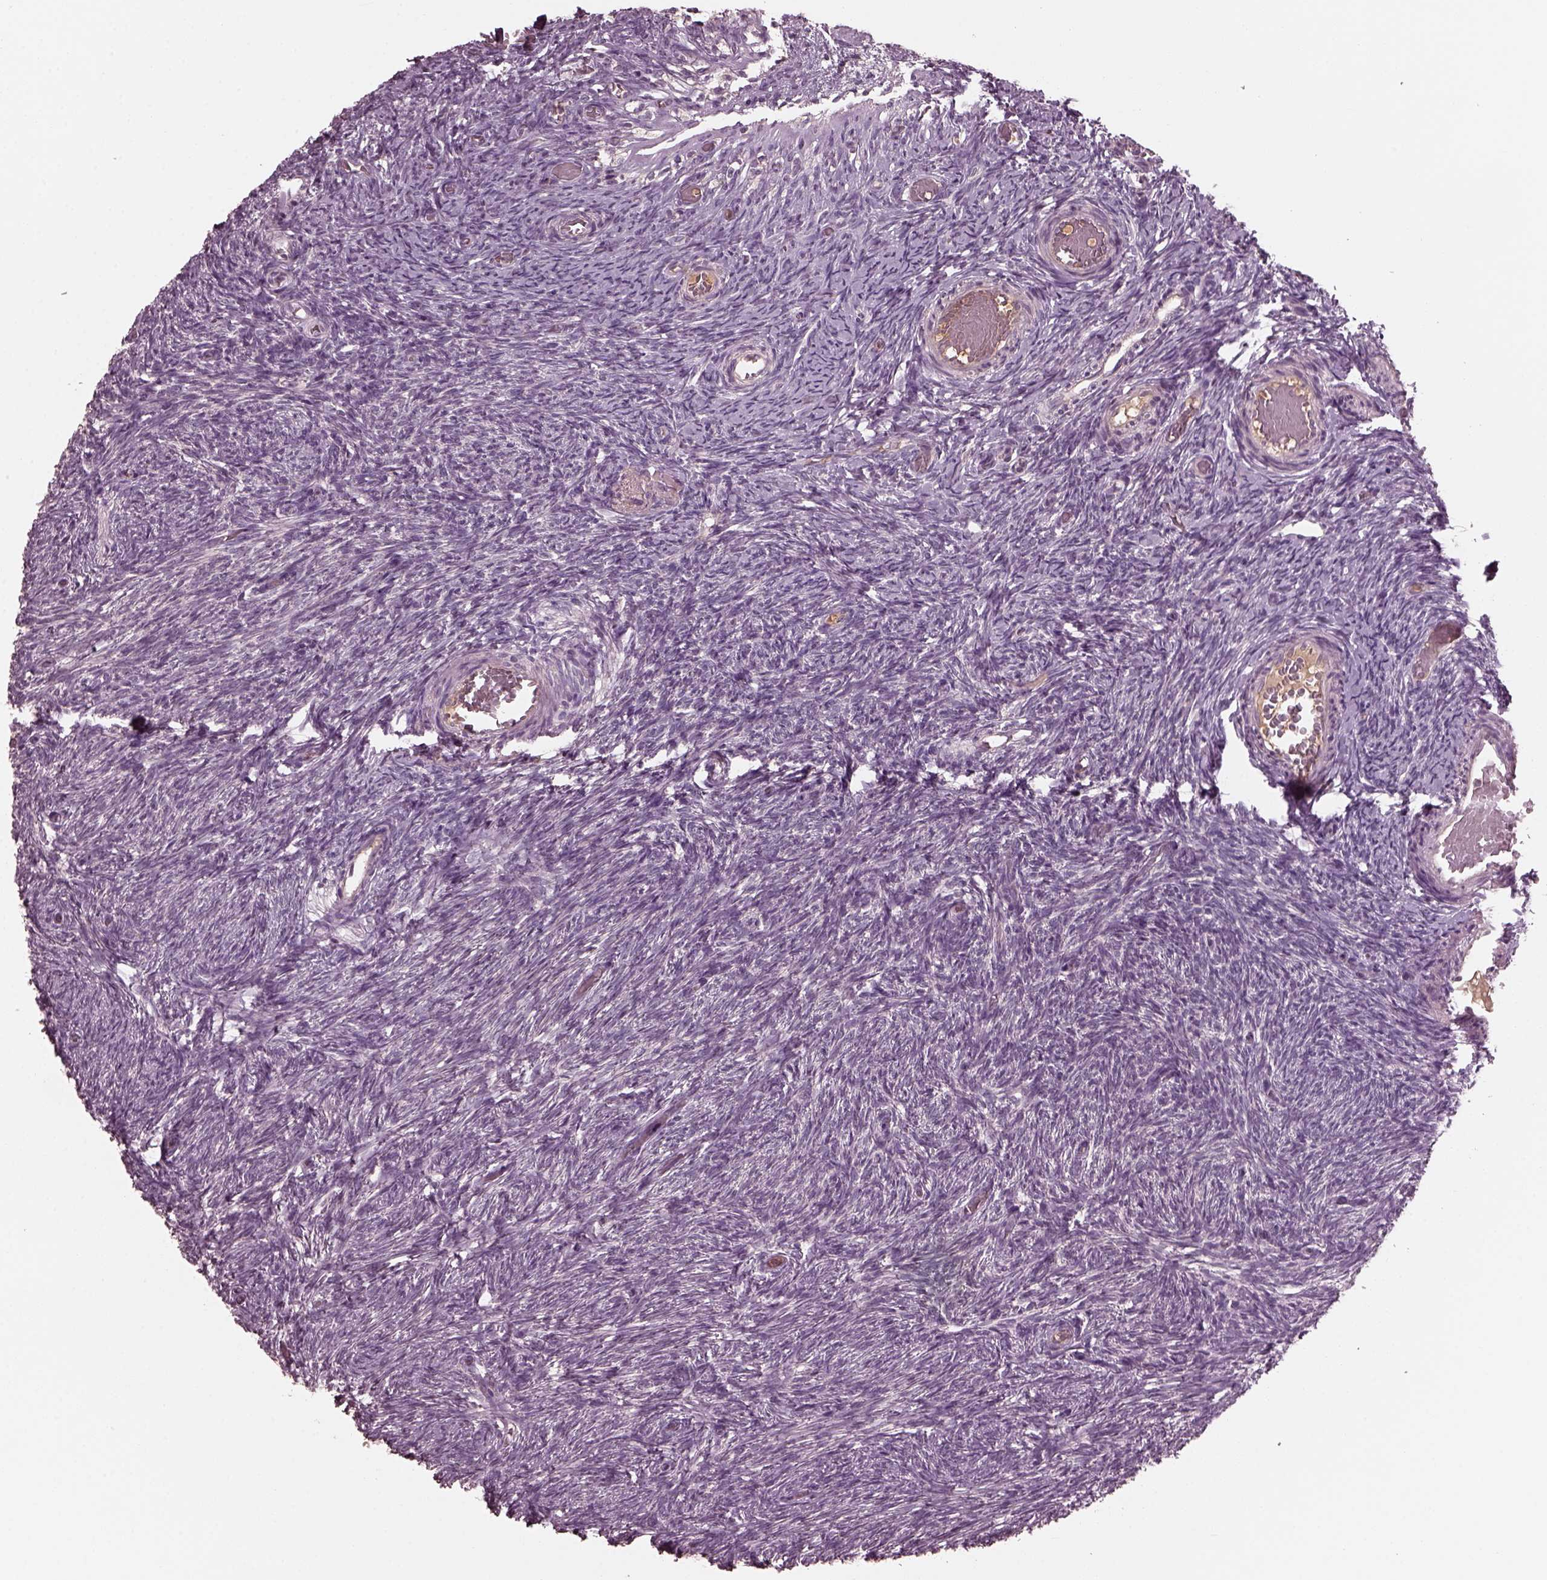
{"staining": {"intensity": "negative", "quantity": "none", "location": "none"}, "tissue": "ovary", "cell_type": "Follicle cells", "image_type": "normal", "snomed": [{"axis": "morphology", "description": "Normal tissue, NOS"}, {"axis": "topography", "description": "Ovary"}], "caption": "Immunohistochemistry photomicrograph of normal ovary: human ovary stained with DAB (3,3'-diaminobenzidine) reveals no significant protein expression in follicle cells. (Brightfield microscopy of DAB (3,3'-diaminobenzidine) immunohistochemistry at high magnification).", "gene": "PORCN", "patient": {"sex": "female", "age": 39}}